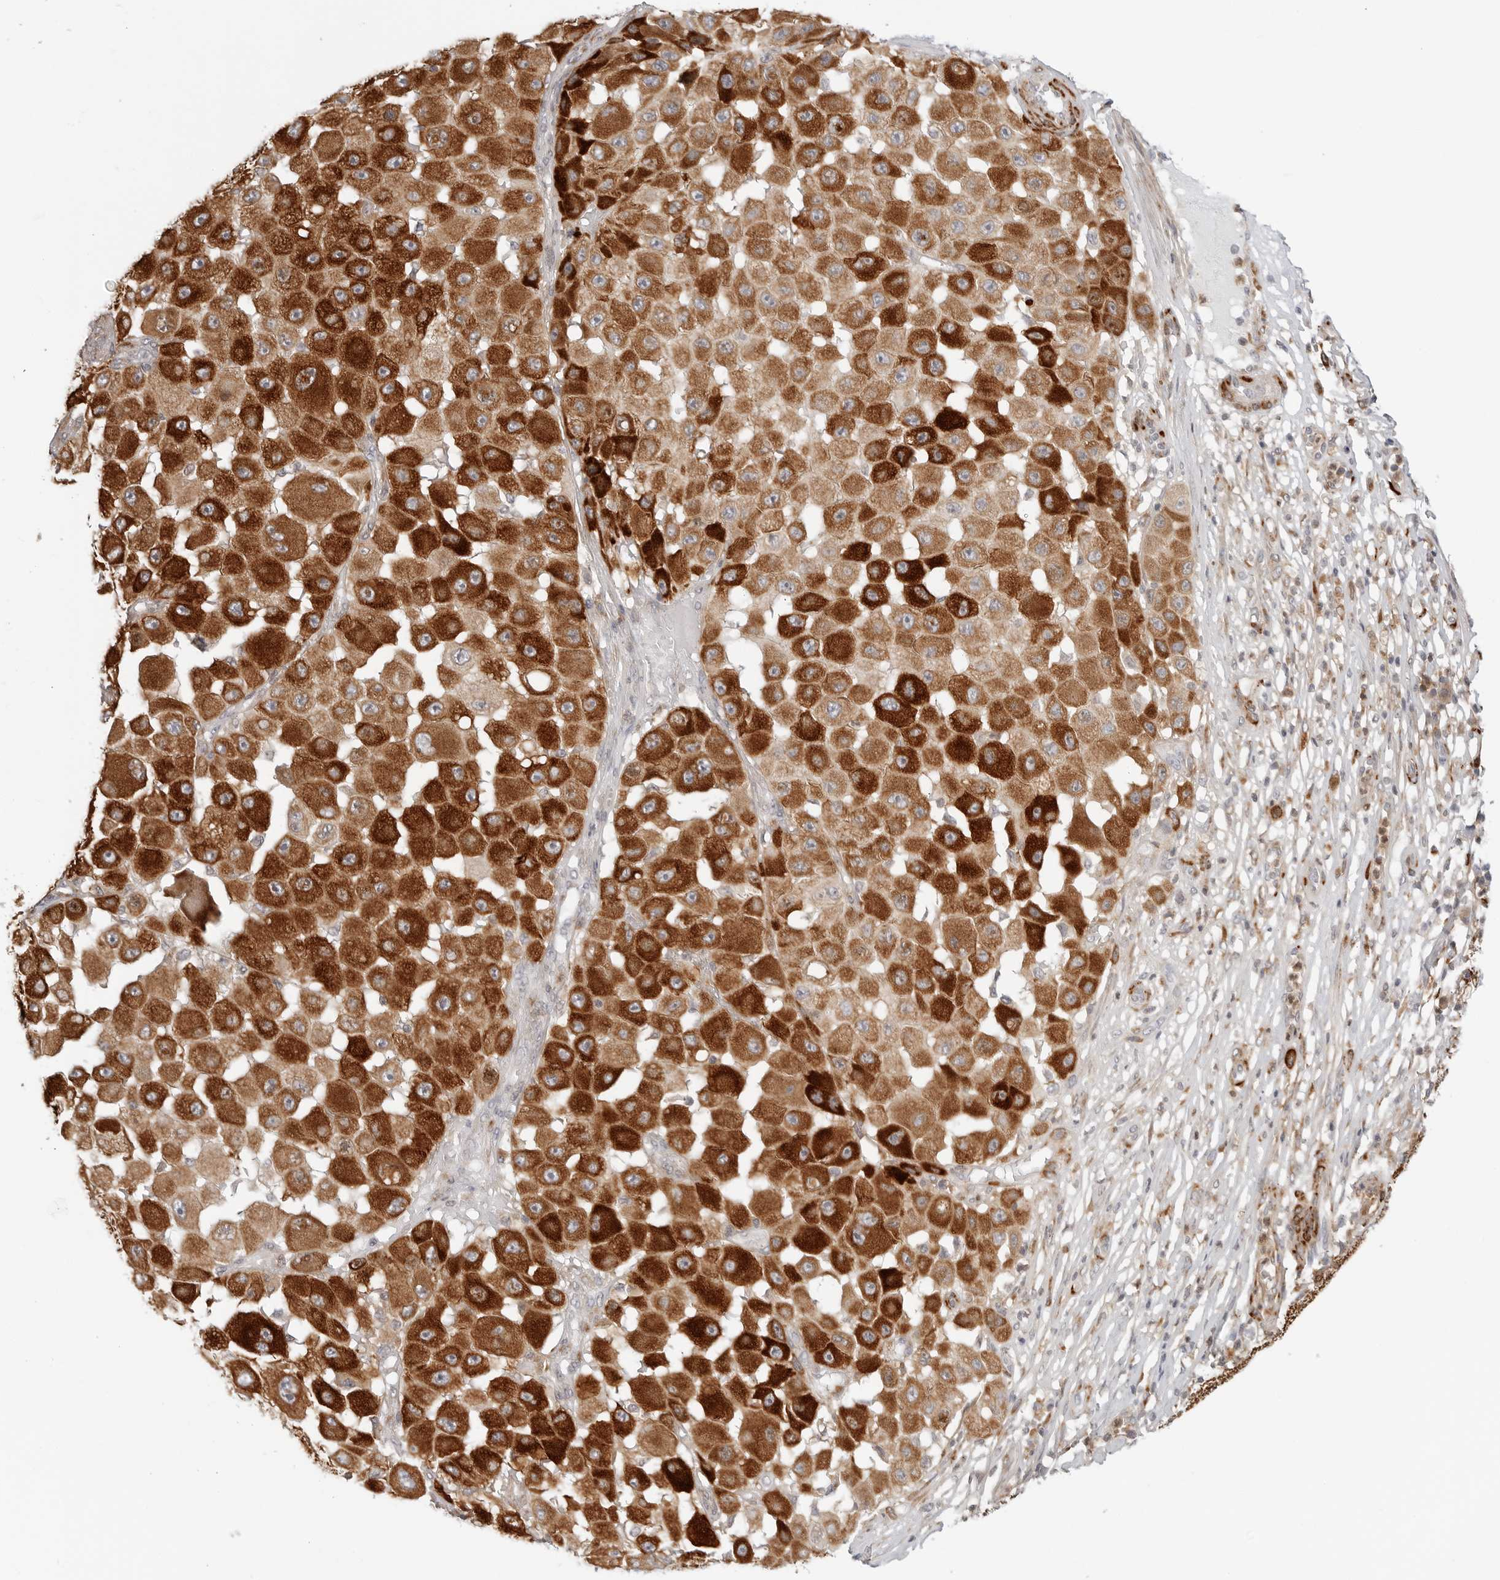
{"staining": {"intensity": "strong", "quantity": ">75%", "location": "cytoplasmic/membranous"}, "tissue": "melanoma", "cell_type": "Tumor cells", "image_type": "cancer", "snomed": [{"axis": "morphology", "description": "Malignant melanoma, NOS"}, {"axis": "topography", "description": "Skin"}], "caption": "Melanoma tissue exhibits strong cytoplasmic/membranous positivity in approximately >75% of tumor cells", "gene": "C1QTNF1", "patient": {"sex": "female", "age": 81}}